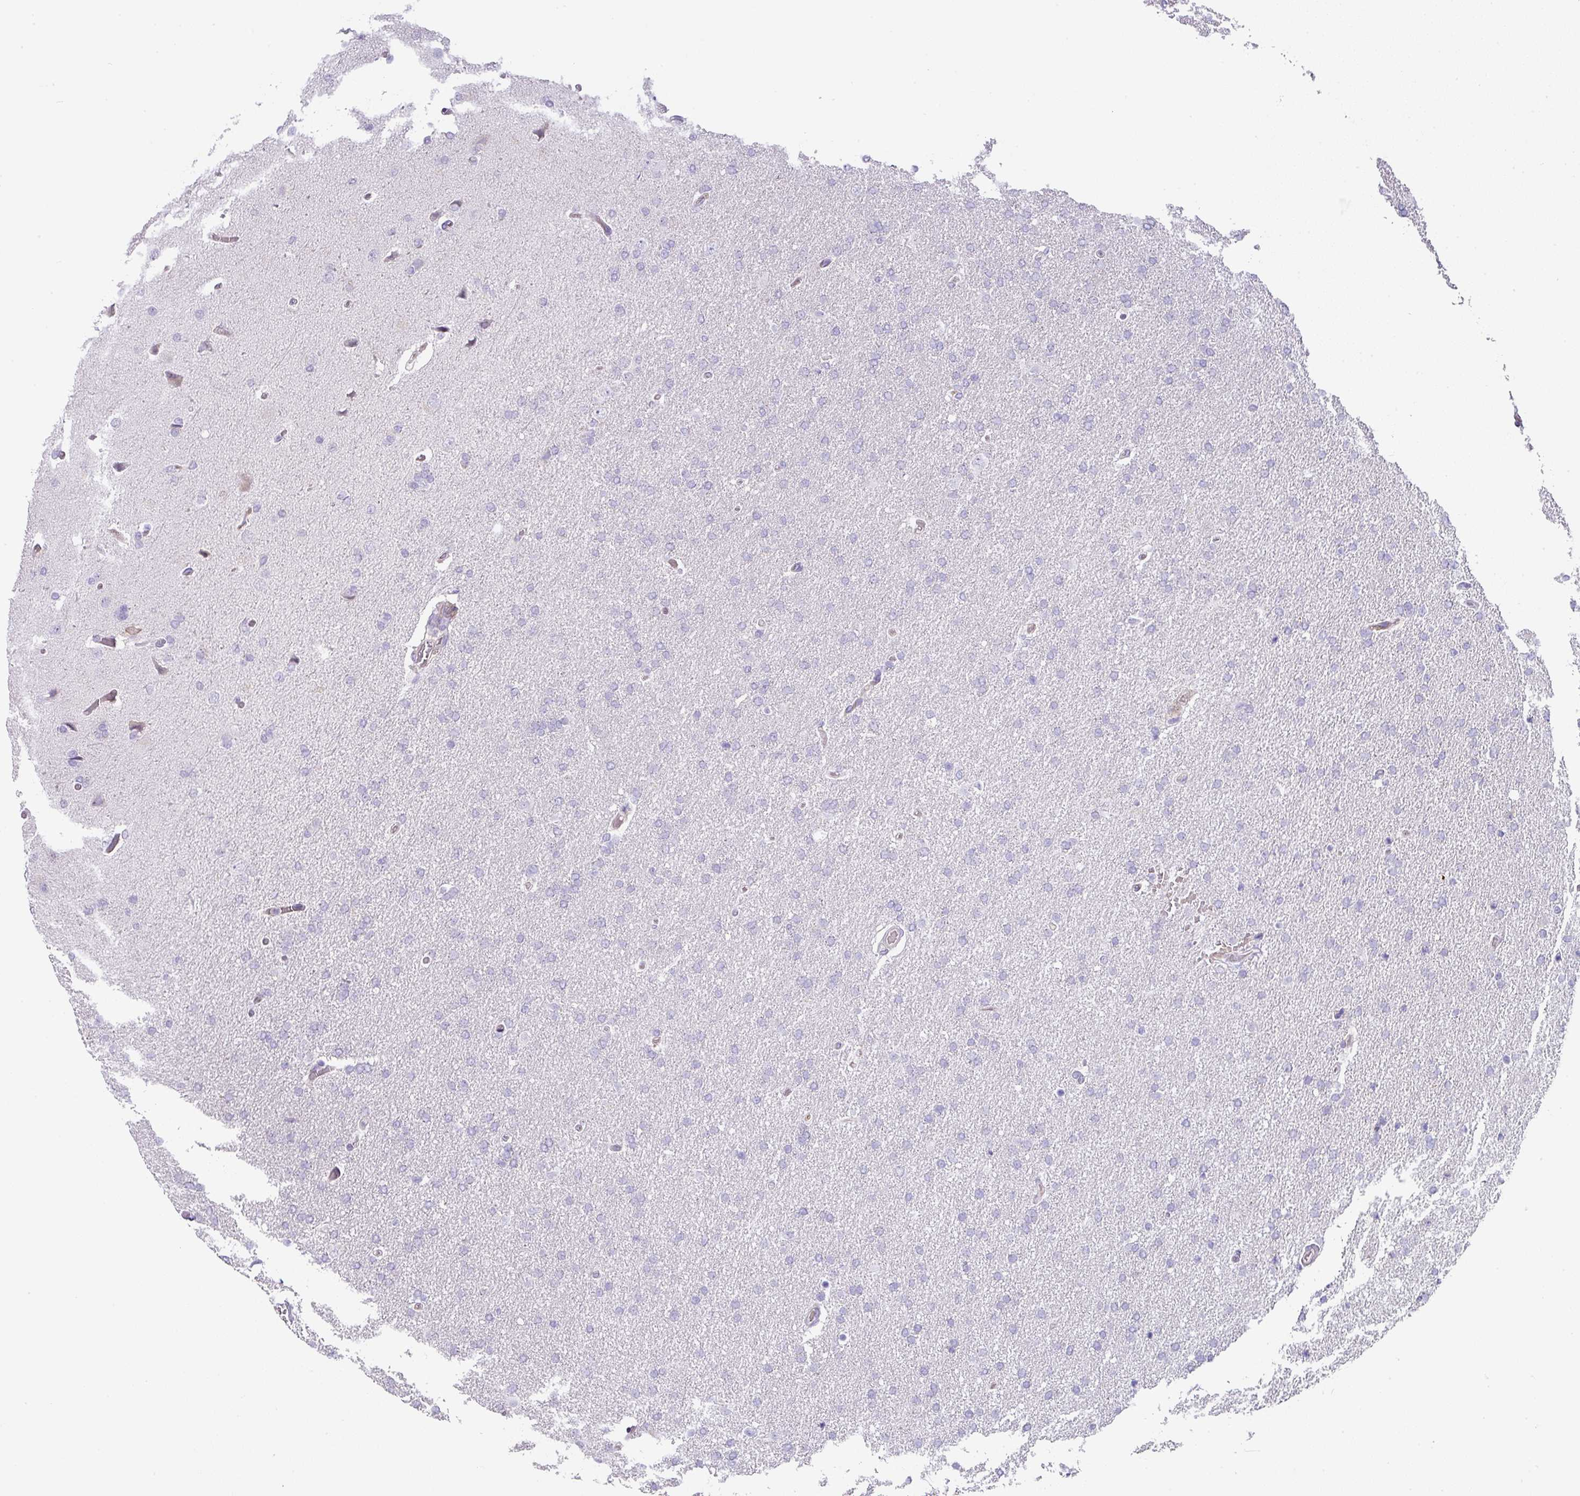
{"staining": {"intensity": "negative", "quantity": "none", "location": "none"}, "tissue": "glioma", "cell_type": "Tumor cells", "image_type": "cancer", "snomed": [{"axis": "morphology", "description": "Glioma, malignant, High grade"}, {"axis": "topography", "description": "Brain"}], "caption": "An immunohistochemistry micrograph of glioma is shown. There is no staining in tumor cells of glioma.", "gene": "OR52N1", "patient": {"sex": "male", "age": 72}}